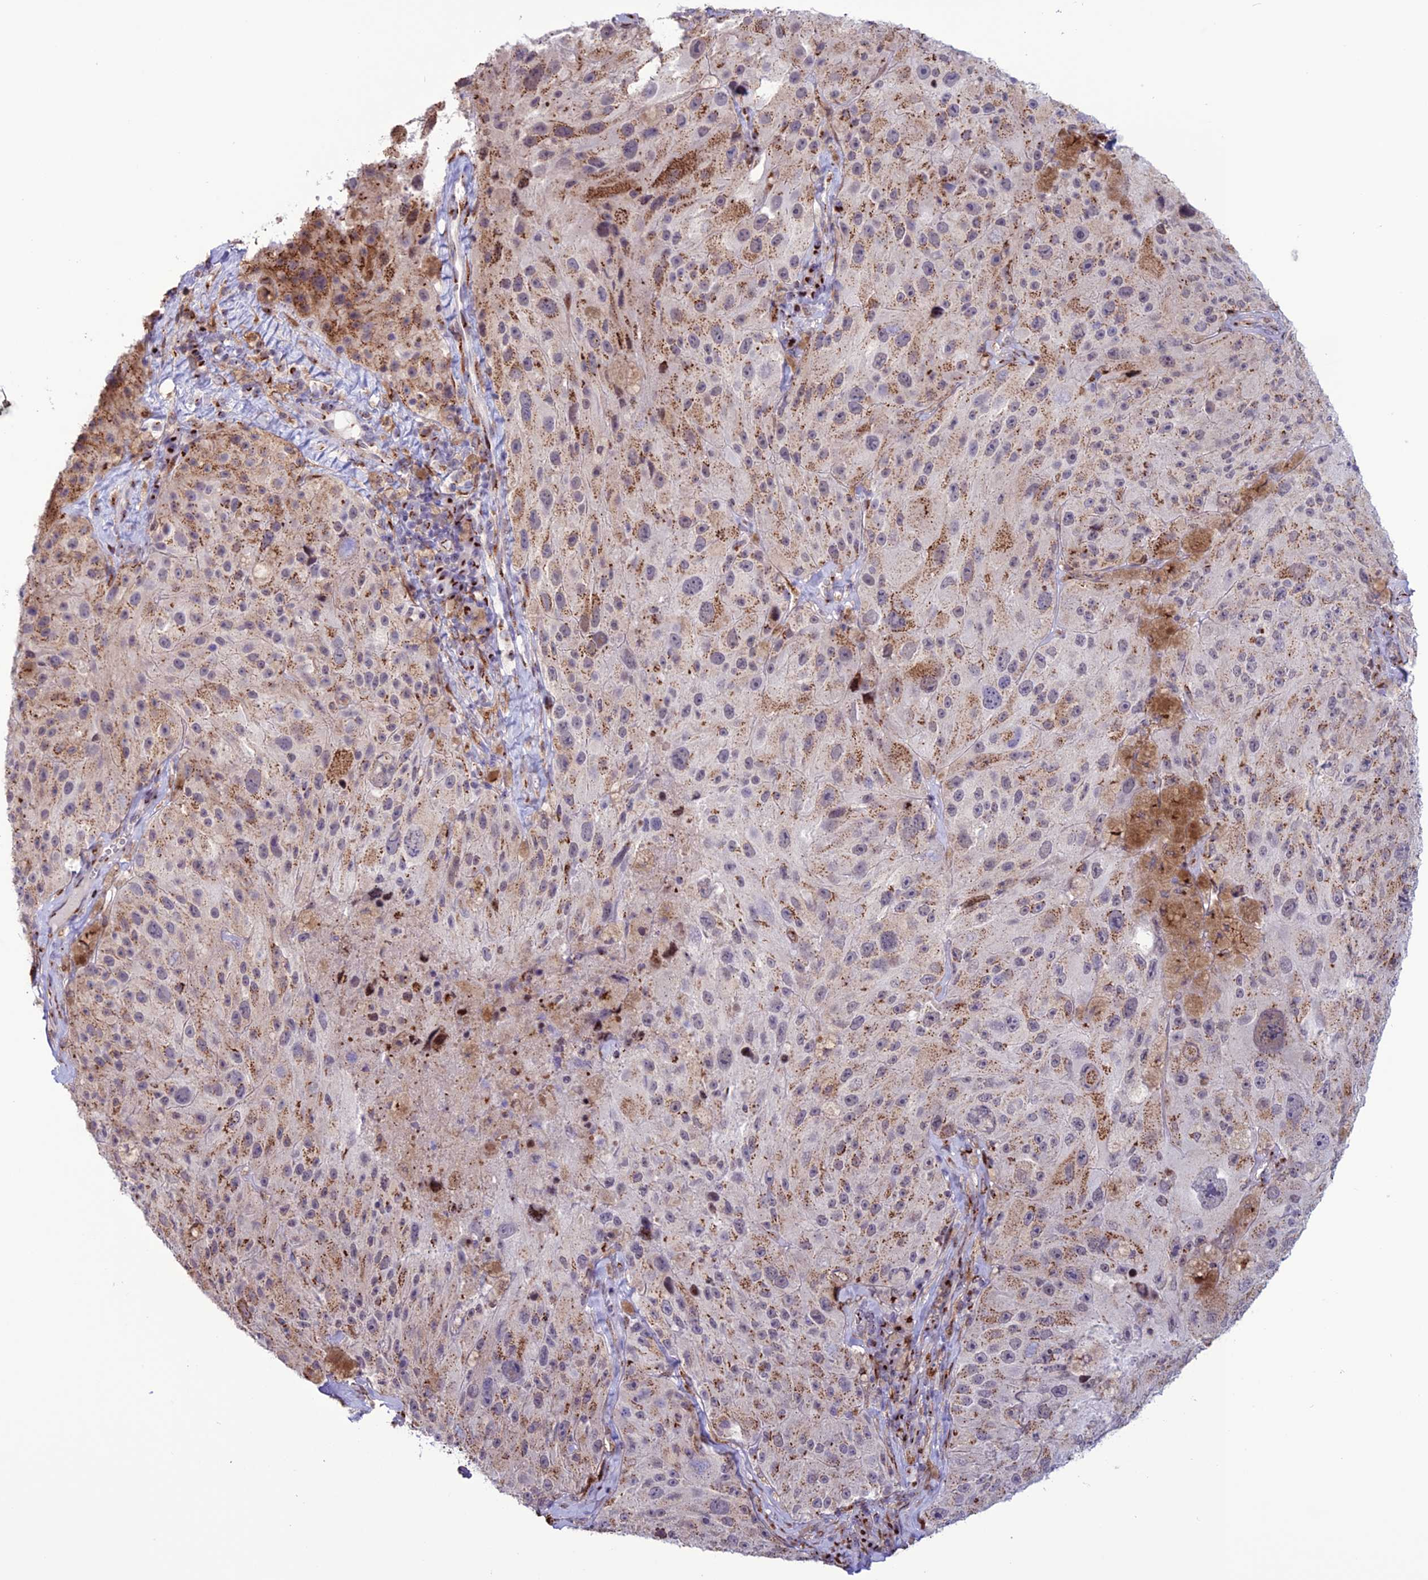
{"staining": {"intensity": "moderate", "quantity": ">75%", "location": "cytoplasmic/membranous"}, "tissue": "melanoma", "cell_type": "Tumor cells", "image_type": "cancer", "snomed": [{"axis": "morphology", "description": "Malignant melanoma, Metastatic site"}, {"axis": "topography", "description": "Lymph node"}], "caption": "This micrograph exhibits IHC staining of melanoma, with medium moderate cytoplasmic/membranous staining in about >75% of tumor cells.", "gene": "PLEKHA4", "patient": {"sex": "male", "age": 62}}